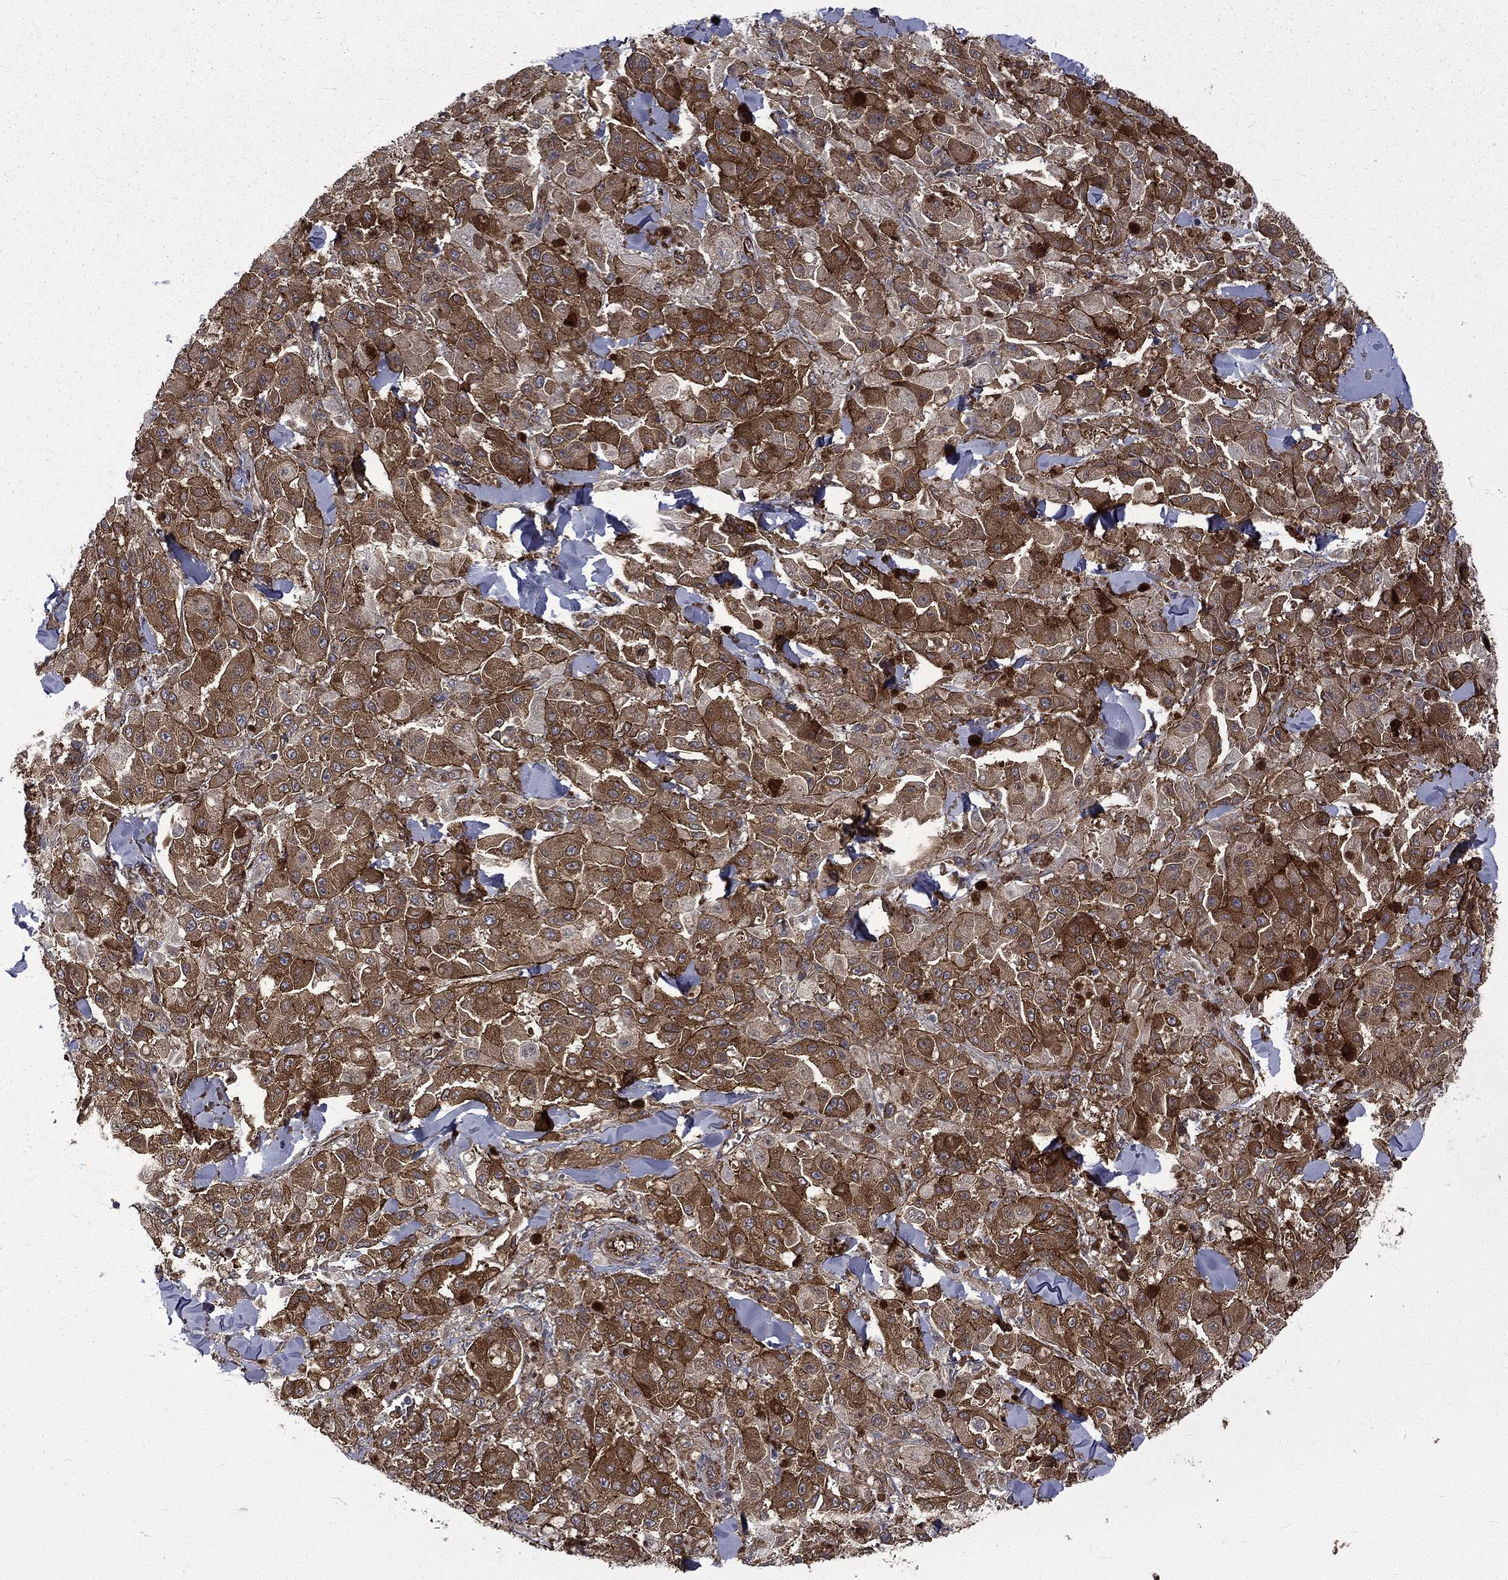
{"staining": {"intensity": "strong", "quantity": ">75%", "location": "cytoplasmic/membranous"}, "tissue": "melanoma", "cell_type": "Tumor cells", "image_type": "cancer", "snomed": [{"axis": "morphology", "description": "Malignant melanoma, NOS"}, {"axis": "topography", "description": "Skin"}], "caption": "A high-resolution image shows IHC staining of melanoma, which shows strong cytoplasmic/membranous staining in about >75% of tumor cells.", "gene": "PPFIBP1", "patient": {"sex": "female", "age": 58}}